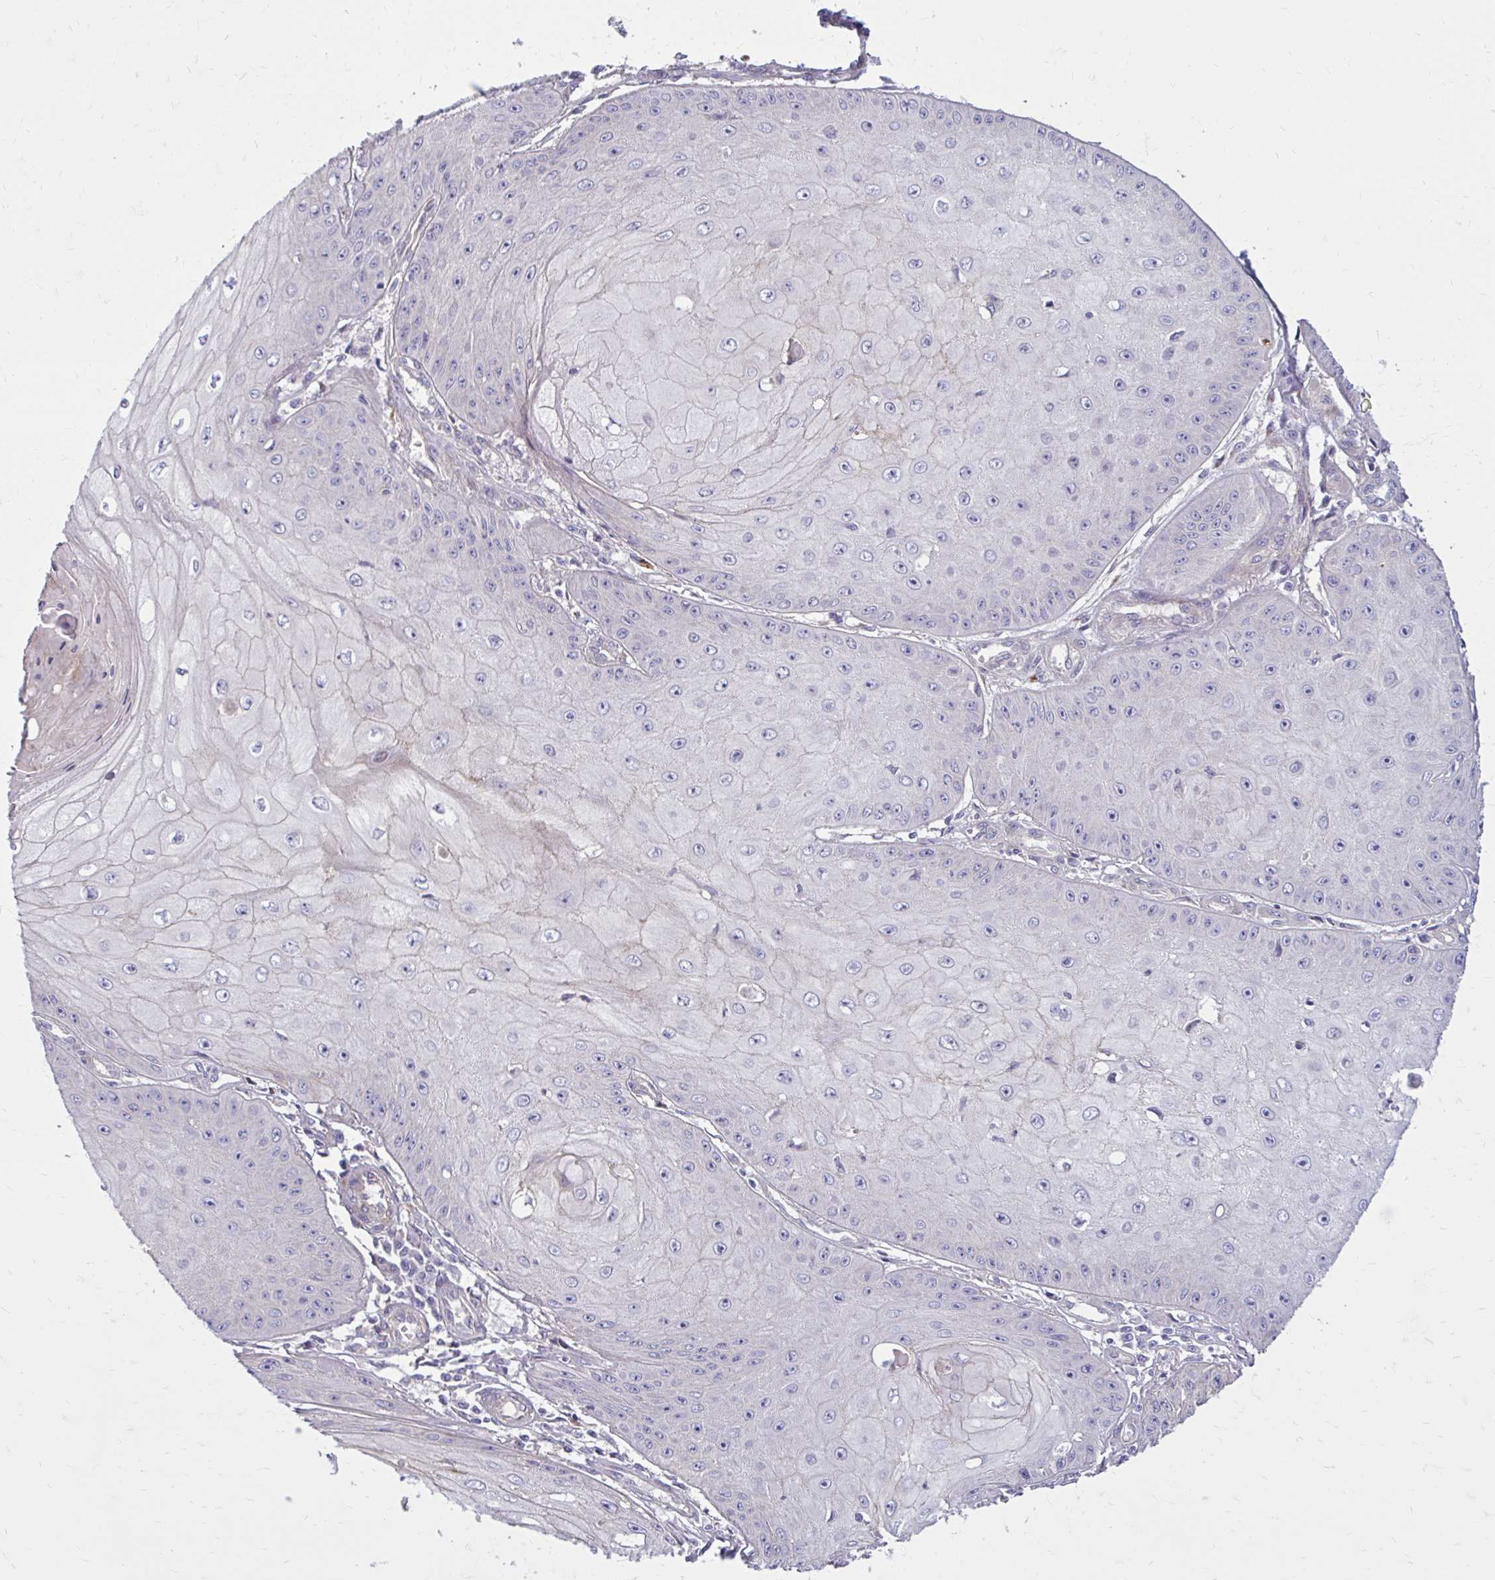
{"staining": {"intensity": "negative", "quantity": "none", "location": "none"}, "tissue": "skin cancer", "cell_type": "Tumor cells", "image_type": "cancer", "snomed": [{"axis": "morphology", "description": "Squamous cell carcinoma, NOS"}, {"axis": "topography", "description": "Skin"}], "caption": "Immunohistochemical staining of squamous cell carcinoma (skin) shows no significant expression in tumor cells.", "gene": "FAP", "patient": {"sex": "male", "age": 70}}